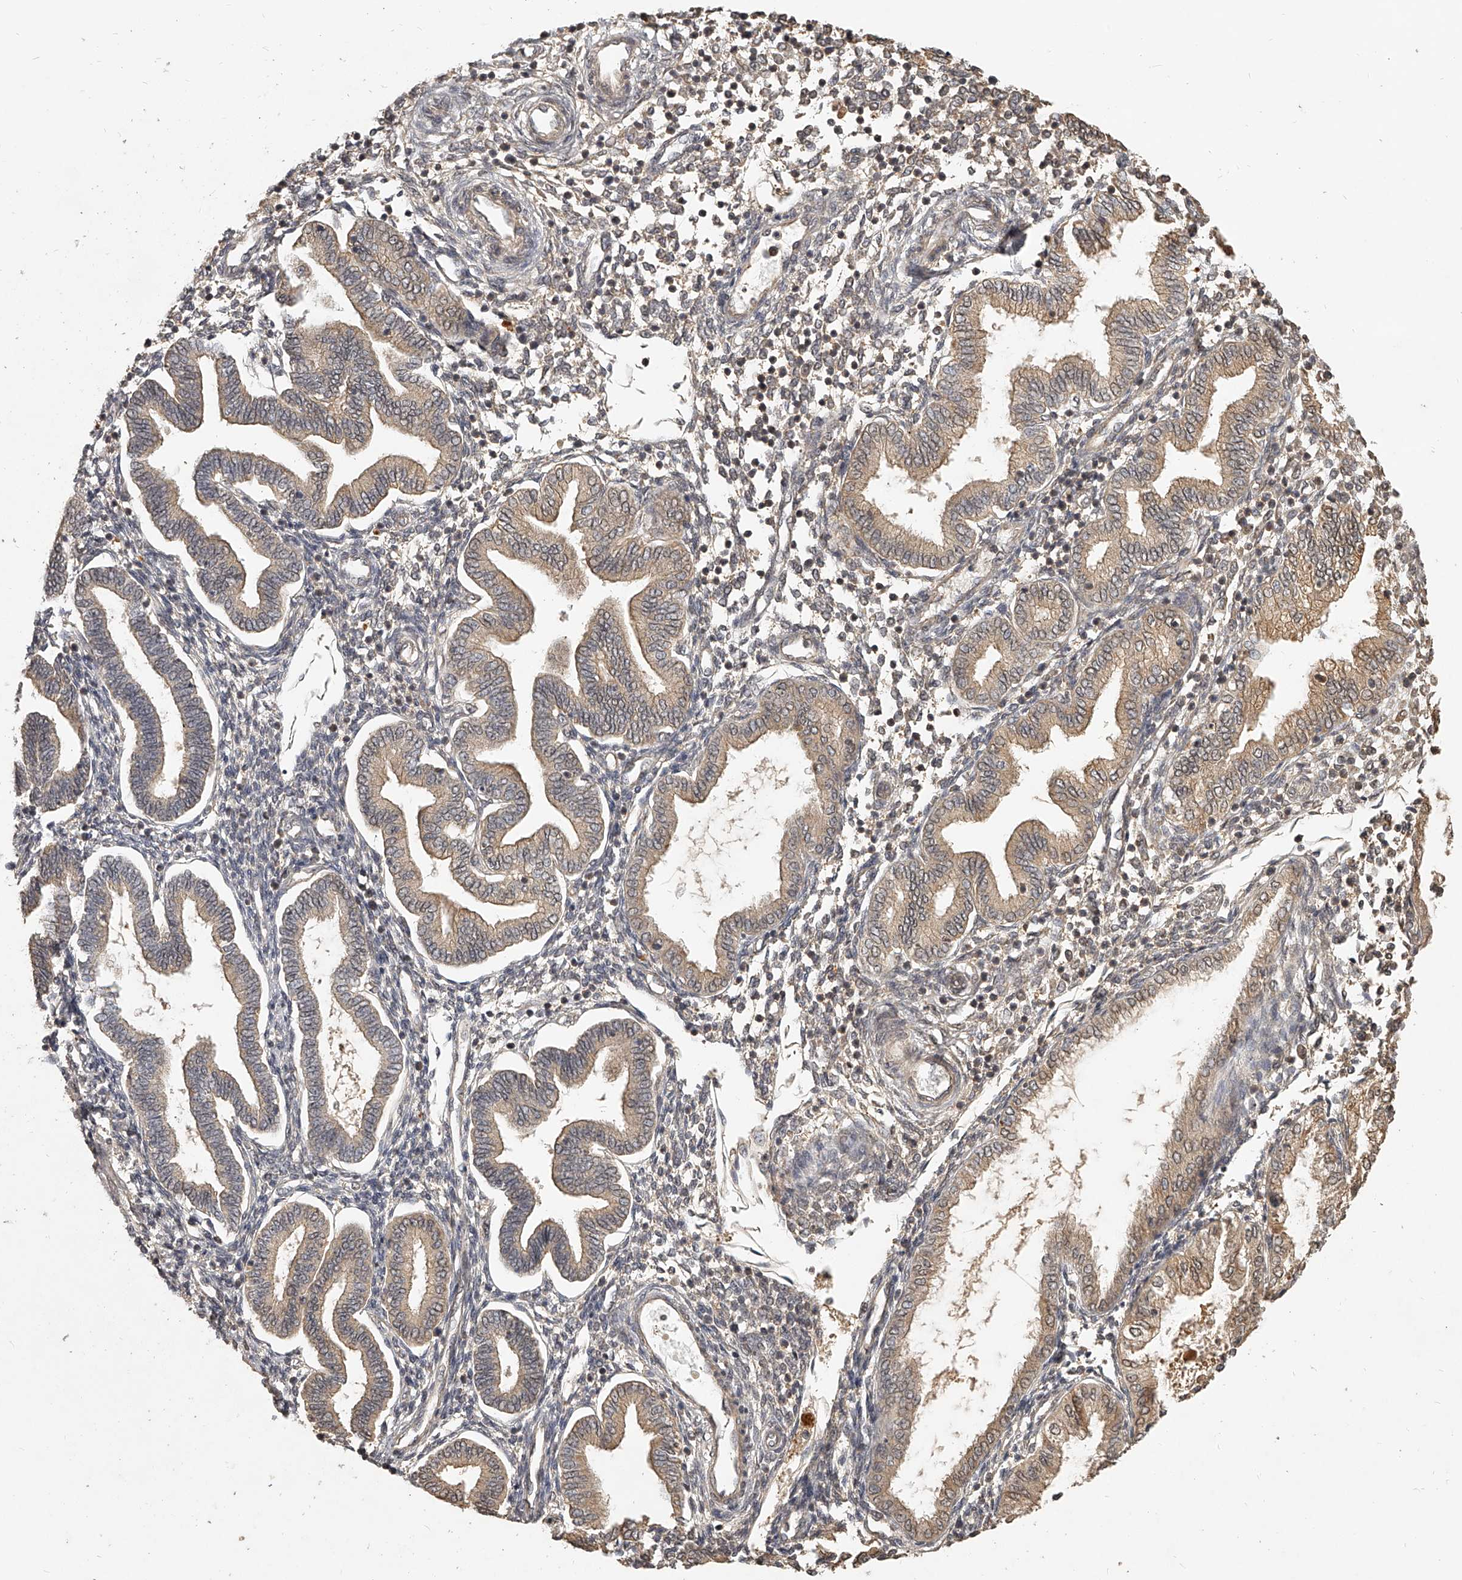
{"staining": {"intensity": "weak", "quantity": "<25%", "location": "cytoplasmic/membranous"}, "tissue": "endometrium", "cell_type": "Cells in endometrial stroma", "image_type": "normal", "snomed": [{"axis": "morphology", "description": "Normal tissue, NOS"}, {"axis": "topography", "description": "Endometrium"}], "caption": "Human endometrium stained for a protein using immunohistochemistry (IHC) displays no positivity in cells in endometrial stroma.", "gene": "SLC37A1", "patient": {"sex": "female", "age": 53}}